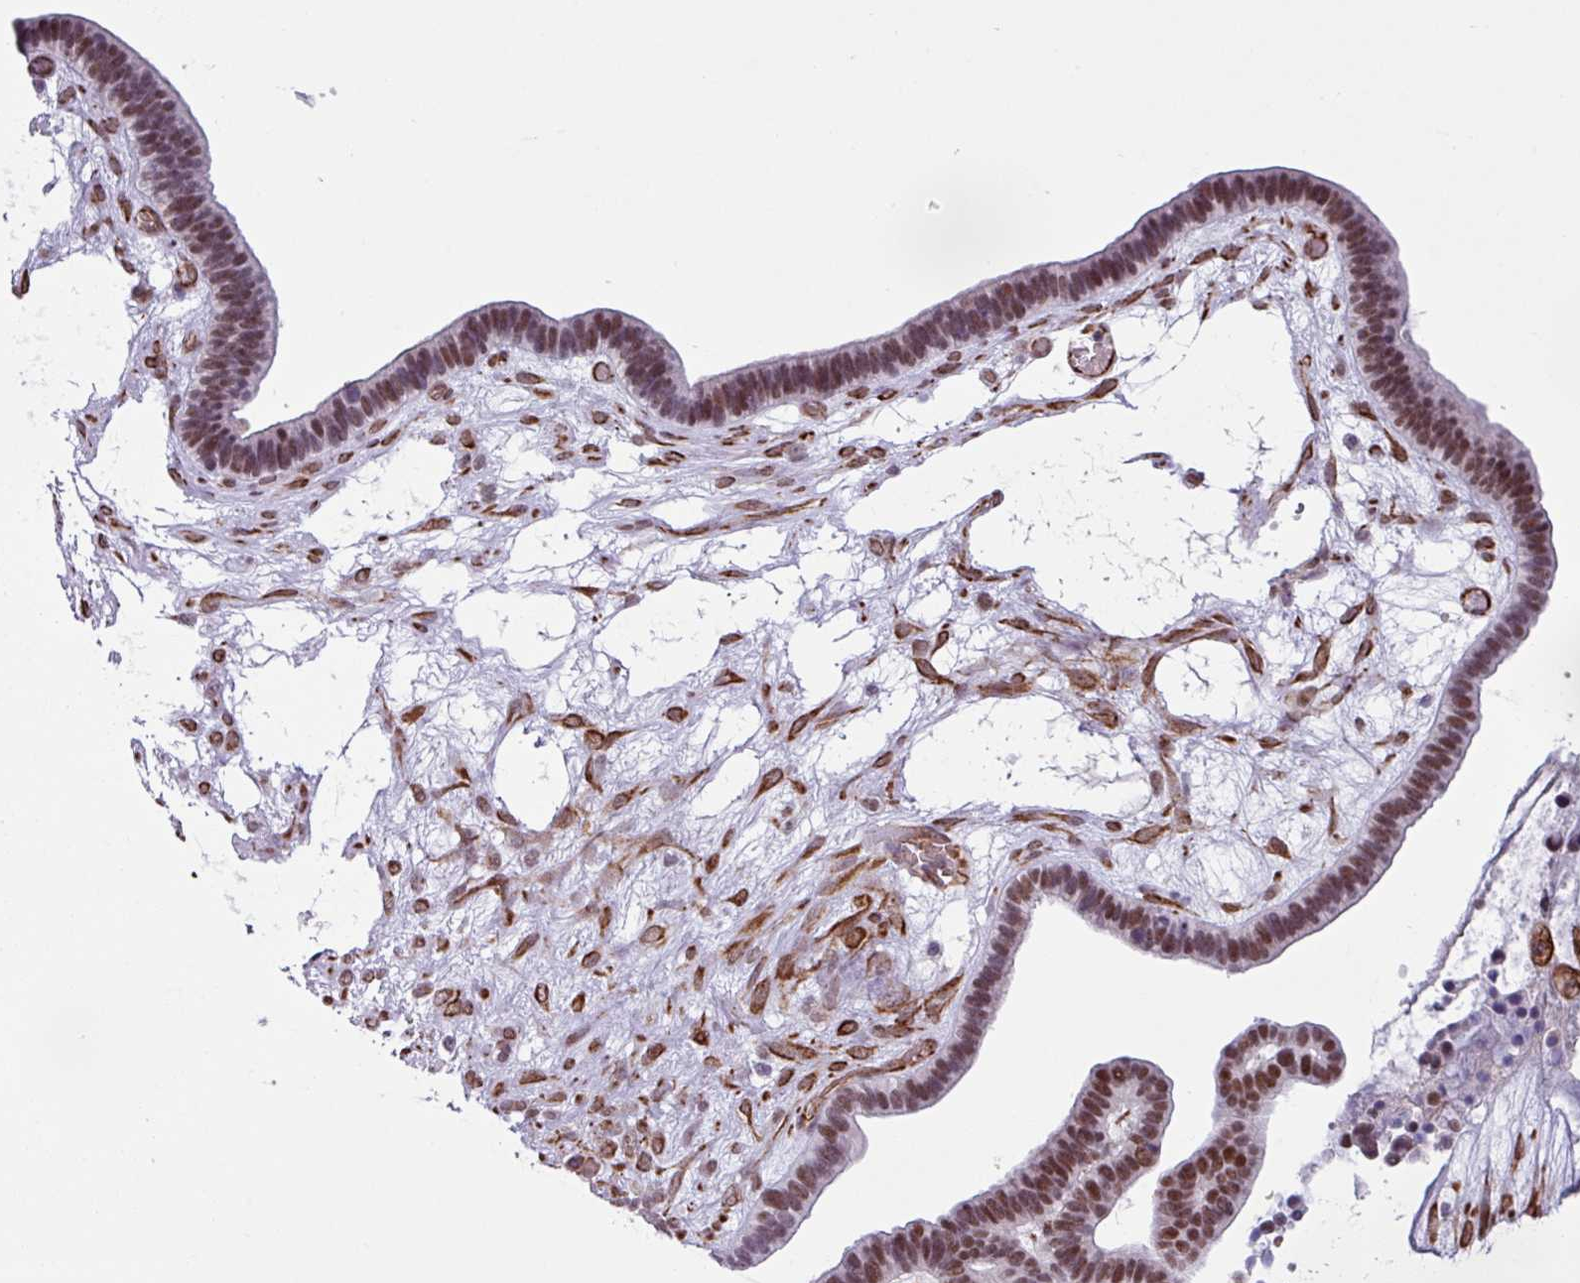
{"staining": {"intensity": "moderate", "quantity": ">75%", "location": "nuclear"}, "tissue": "ovarian cancer", "cell_type": "Tumor cells", "image_type": "cancer", "snomed": [{"axis": "morphology", "description": "Cystadenocarcinoma, serous, NOS"}, {"axis": "topography", "description": "Ovary"}], "caption": "IHC photomicrograph of human ovarian serous cystadenocarcinoma stained for a protein (brown), which reveals medium levels of moderate nuclear staining in about >75% of tumor cells.", "gene": "CHD3", "patient": {"sex": "female", "age": 56}}